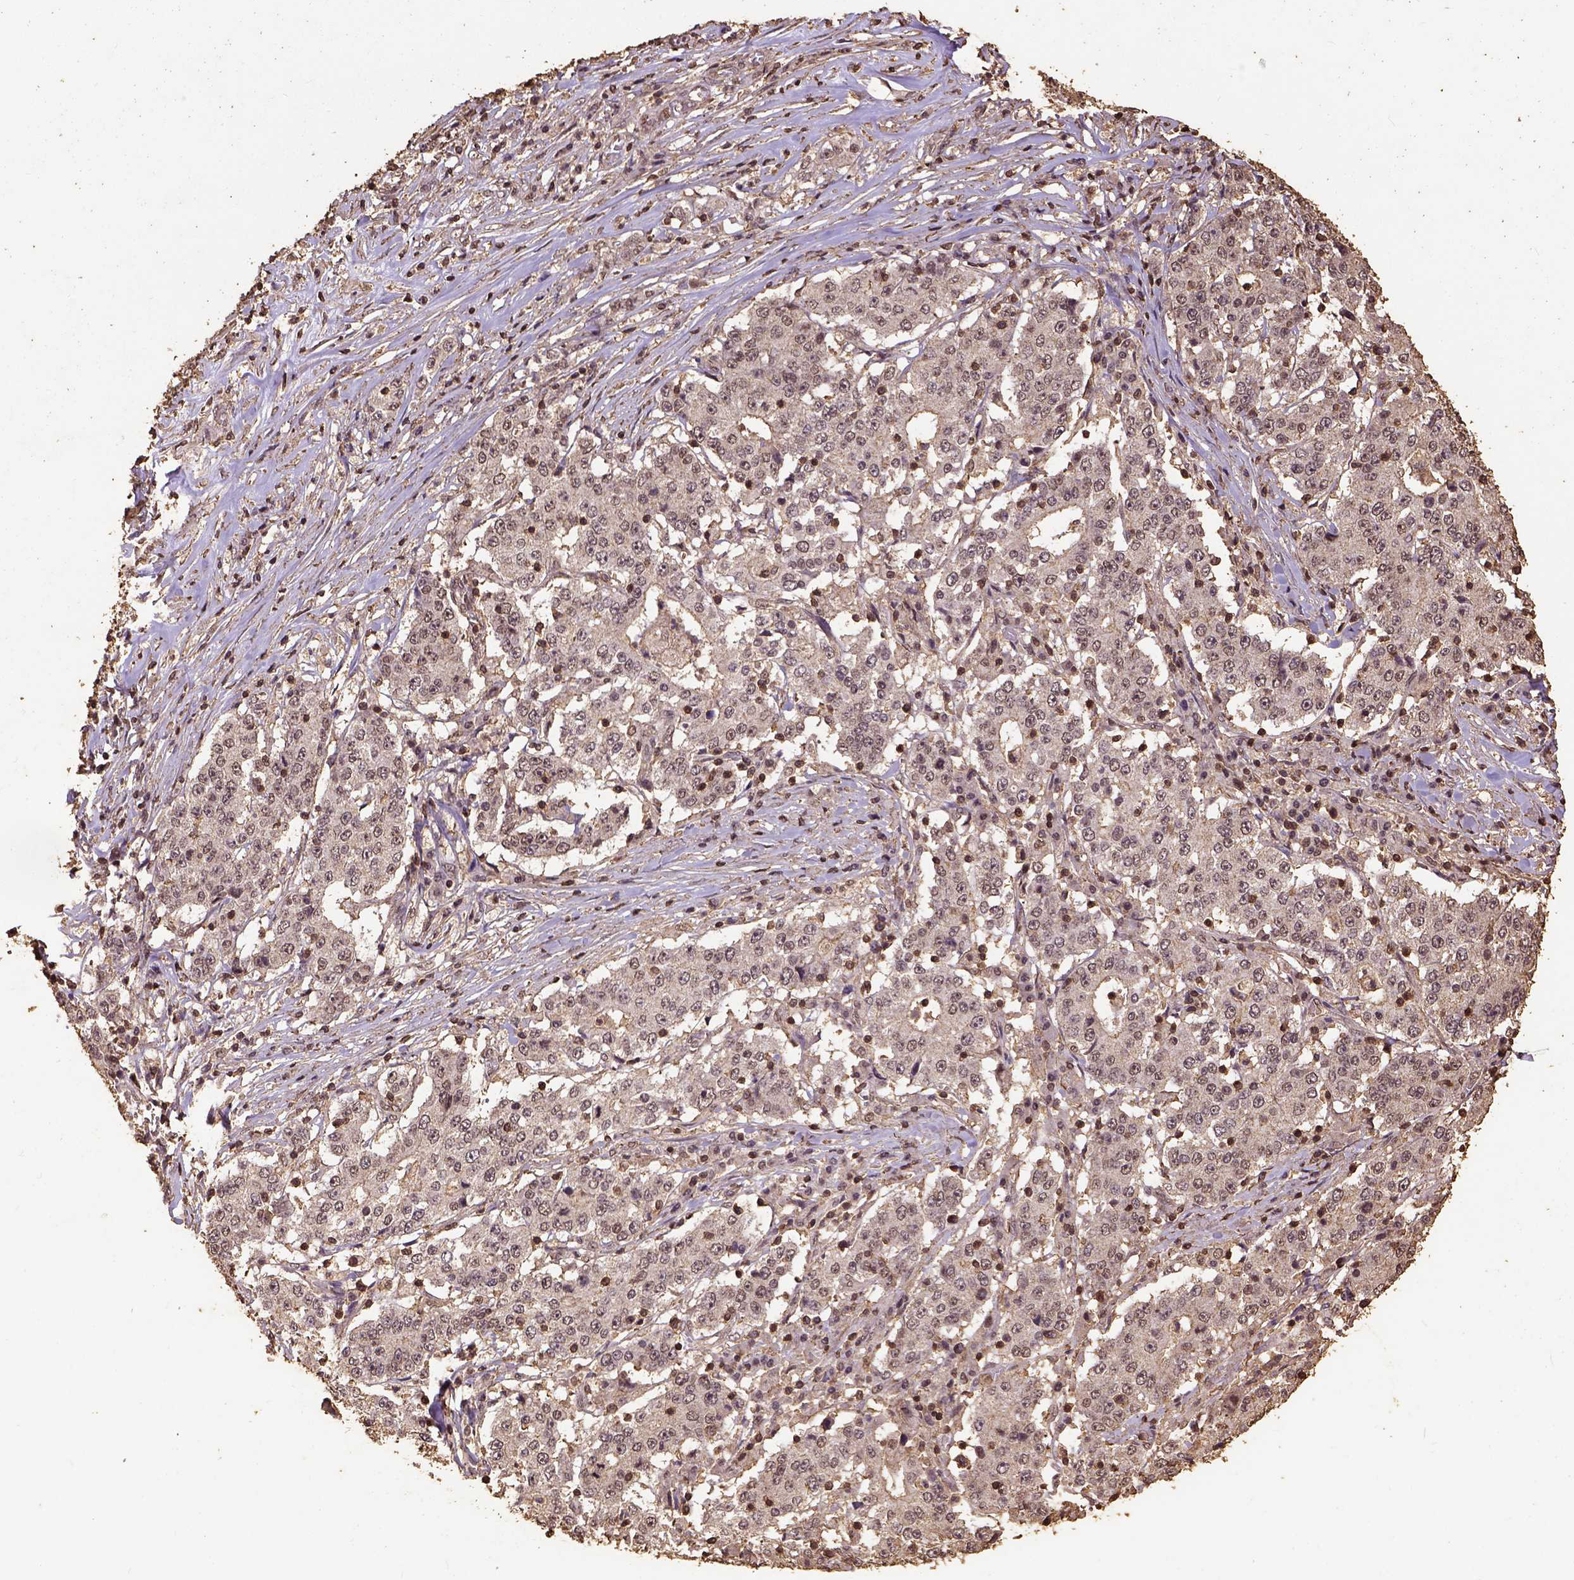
{"staining": {"intensity": "weak", "quantity": "25%-75%", "location": "nuclear"}, "tissue": "stomach cancer", "cell_type": "Tumor cells", "image_type": "cancer", "snomed": [{"axis": "morphology", "description": "Adenocarcinoma, NOS"}, {"axis": "topography", "description": "Stomach"}], "caption": "Brown immunohistochemical staining in human stomach cancer (adenocarcinoma) exhibits weak nuclear staining in about 25%-75% of tumor cells.", "gene": "NACC1", "patient": {"sex": "male", "age": 59}}